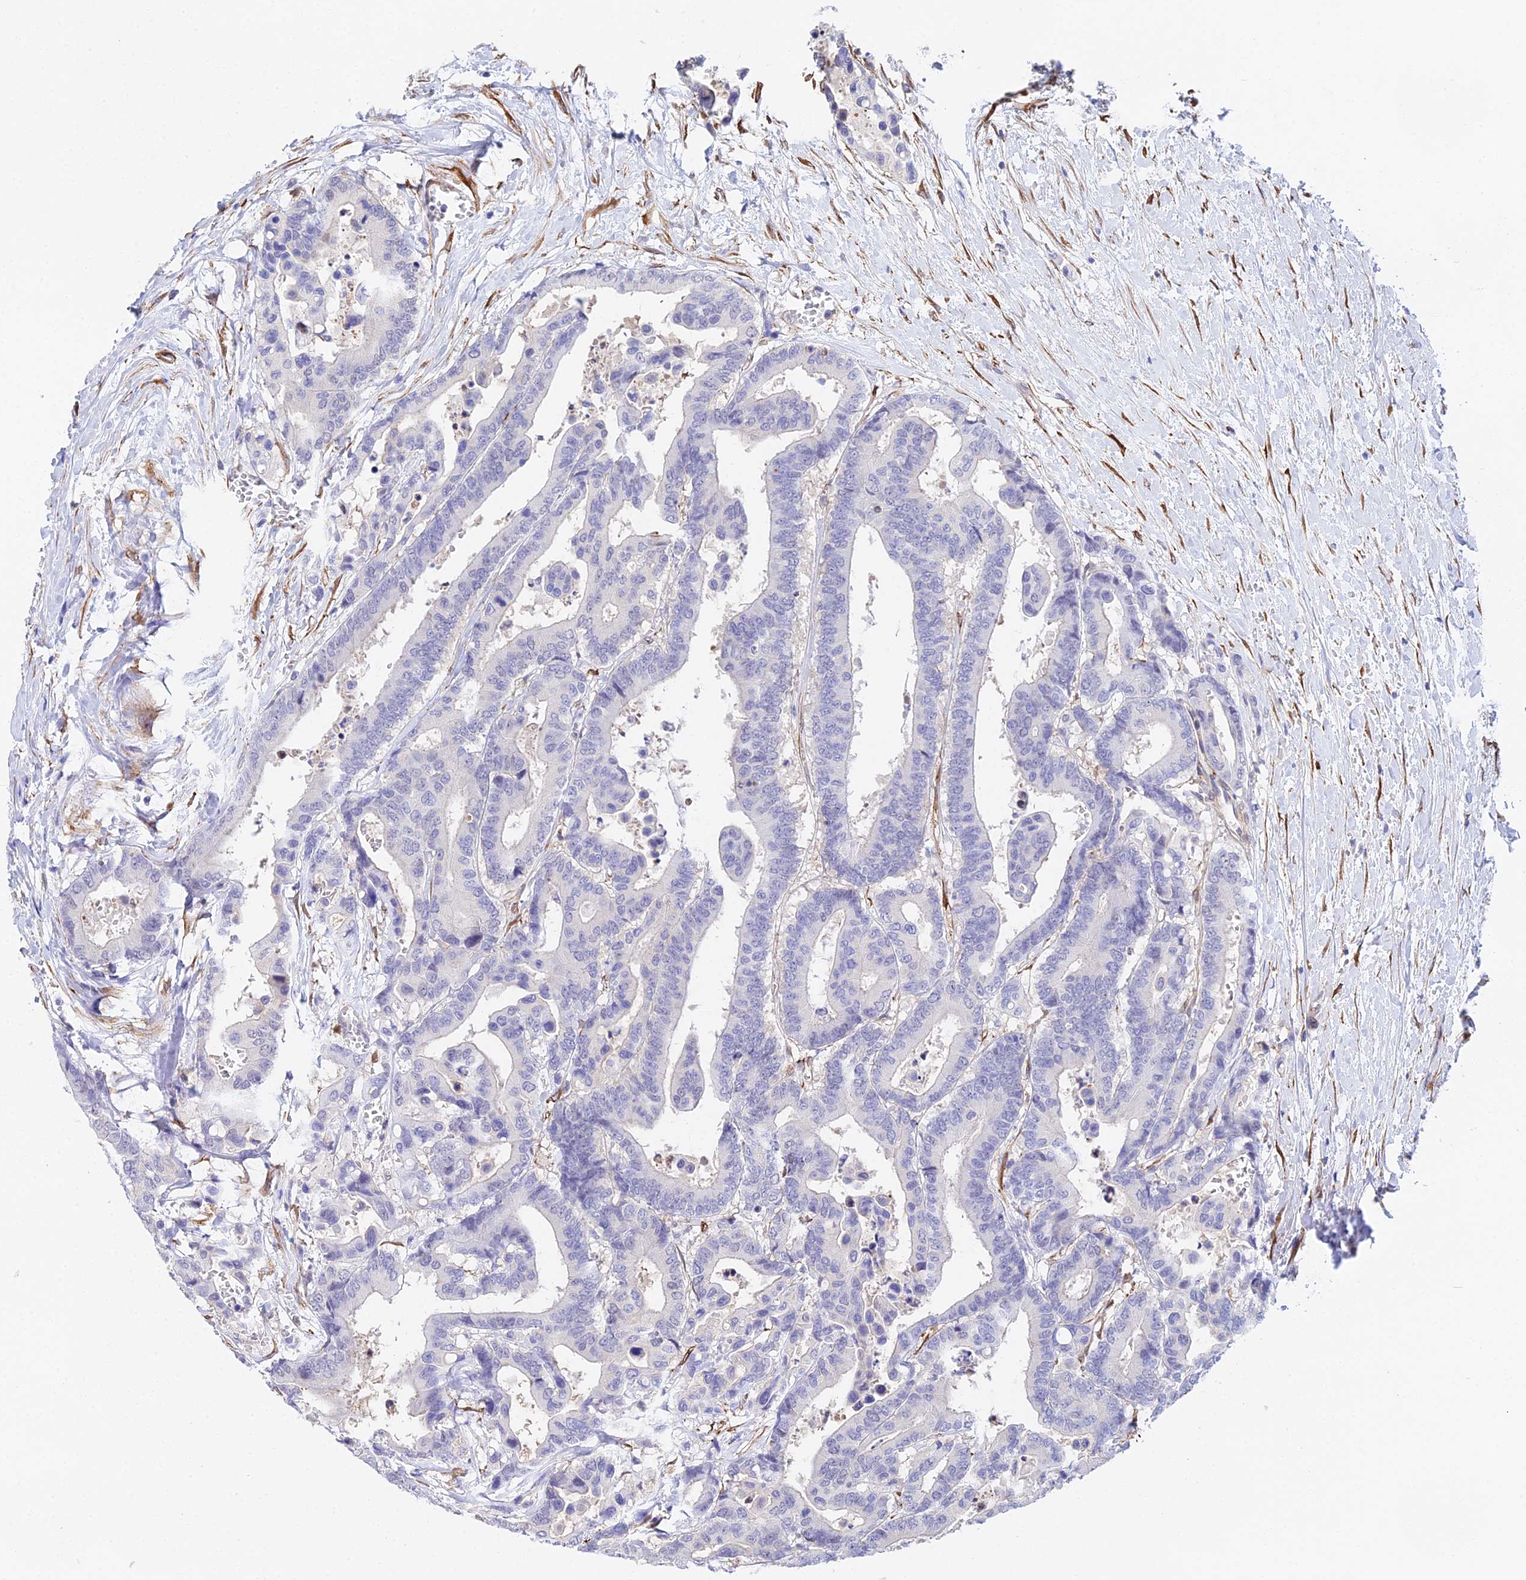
{"staining": {"intensity": "negative", "quantity": "none", "location": "none"}, "tissue": "colorectal cancer", "cell_type": "Tumor cells", "image_type": "cancer", "snomed": [{"axis": "morphology", "description": "Normal tissue, NOS"}, {"axis": "morphology", "description": "Adenocarcinoma, NOS"}, {"axis": "topography", "description": "Colon"}], "caption": "IHC of human colorectal cancer (adenocarcinoma) exhibits no expression in tumor cells. (Stains: DAB immunohistochemistry with hematoxylin counter stain, Microscopy: brightfield microscopy at high magnification).", "gene": "MXRA7", "patient": {"sex": "male", "age": 82}}